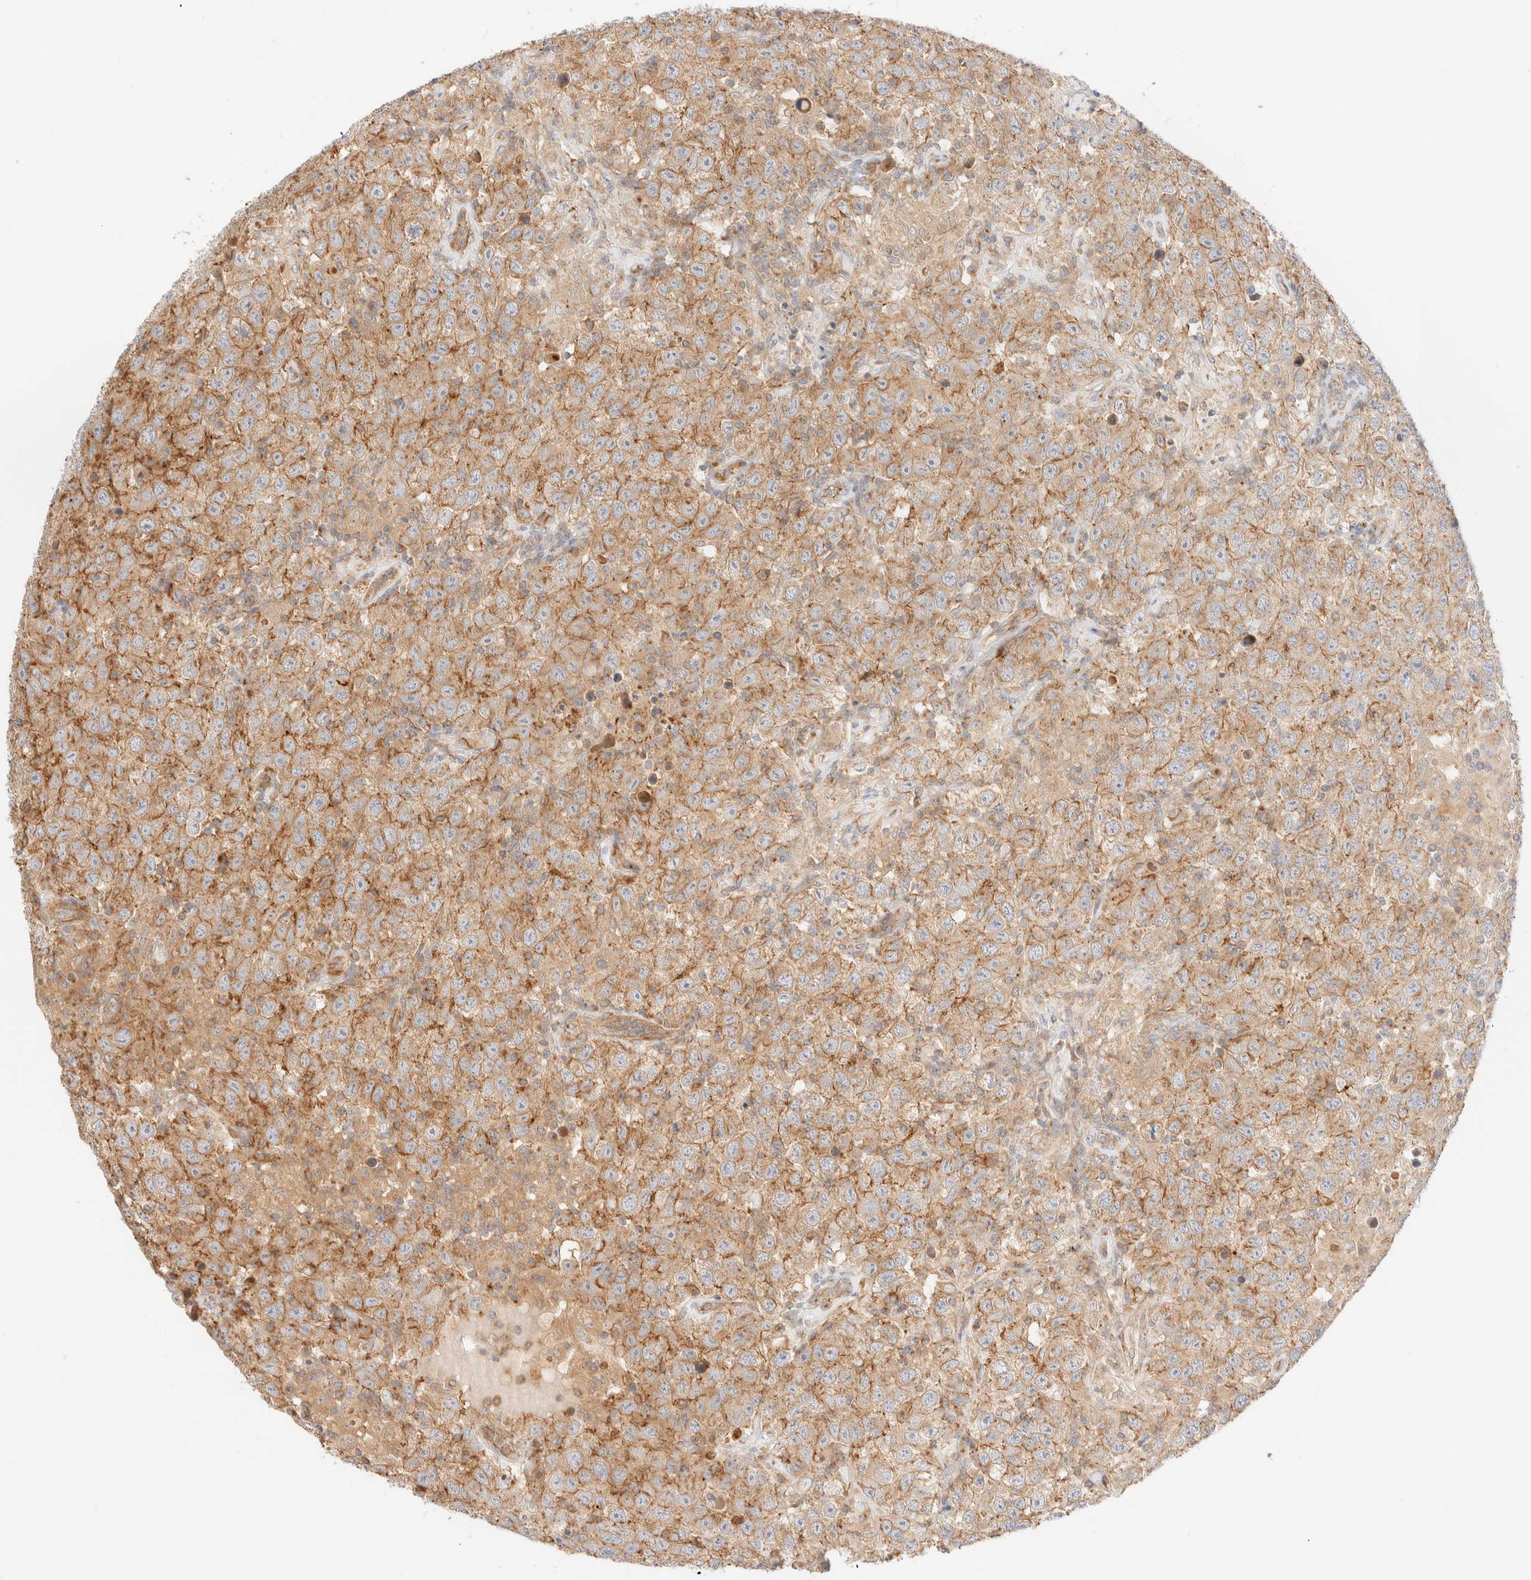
{"staining": {"intensity": "weak", "quantity": ">75%", "location": "cytoplasmic/membranous"}, "tissue": "testis cancer", "cell_type": "Tumor cells", "image_type": "cancer", "snomed": [{"axis": "morphology", "description": "Seminoma, NOS"}, {"axis": "topography", "description": "Testis"}], "caption": "Immunohistochemistry (IHC) of testis seminoma reveals low levels of weak cytoplasmic/membranous staining in about >75% of tumor cells.", "gene": "MYO10", "patient": {"sex": "male", "age": 41}}